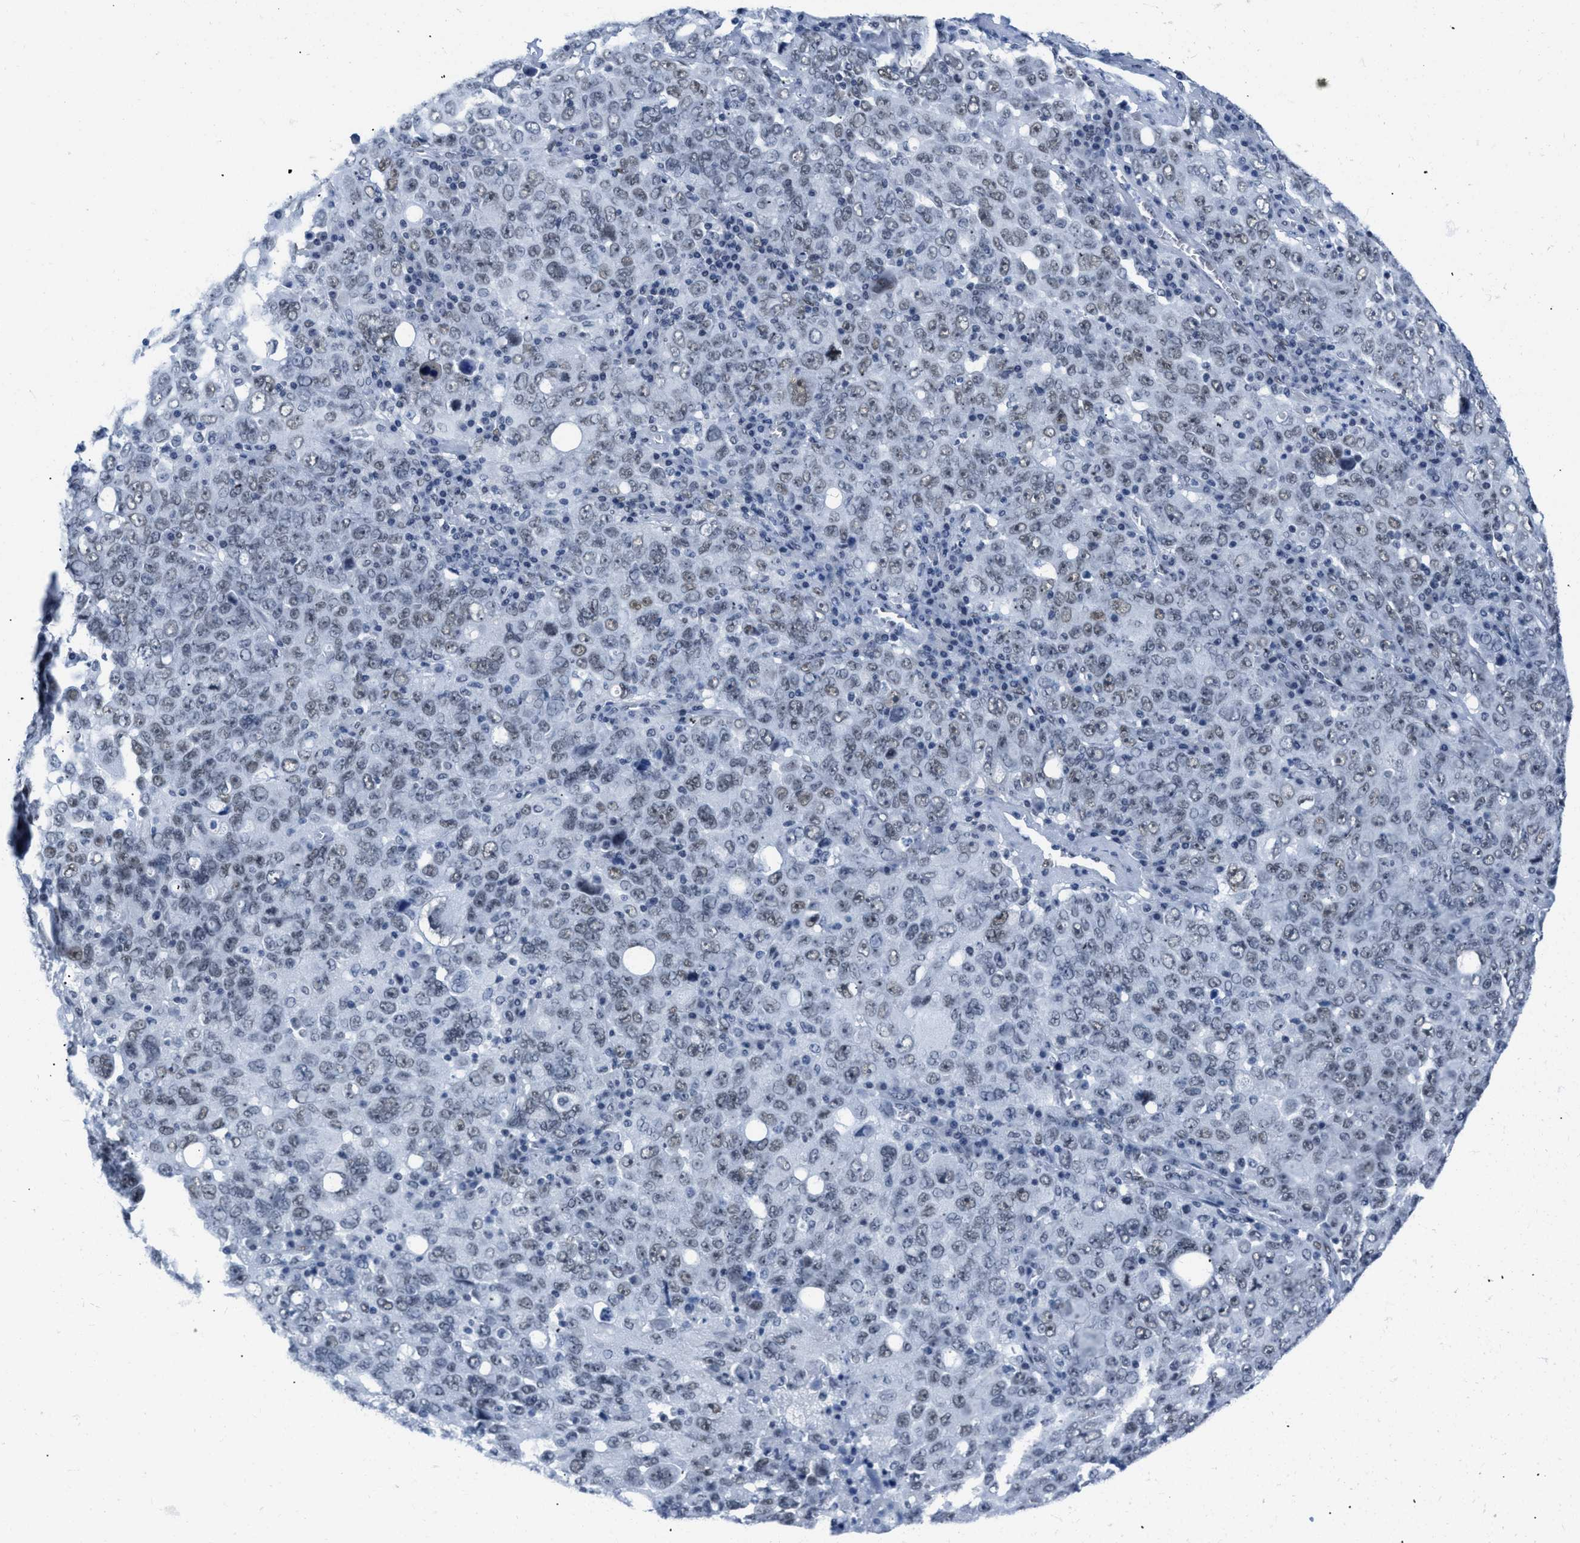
{"staining": {"intensity": "weak", "quantity": "25%-75%", "location": "nuclear"}, "tissue": "ovarian cancer", "cell_type": "Tumor cells", "image_type": "cancer", "snomed": [{"axis": "morphology", "description": "Carcinoma, endometroid"}, {"axis": "topography", "description": "Ovary"}], "caption": "An IHC photomicrograph of neoplastic tissue is shown. Protein staining in brown highlights weak nuclear positivity in ovarian endometroid carcinoma within tumor cells.", "gene": "CTBP1", "patient": {"sex": "female", "age": 62}}